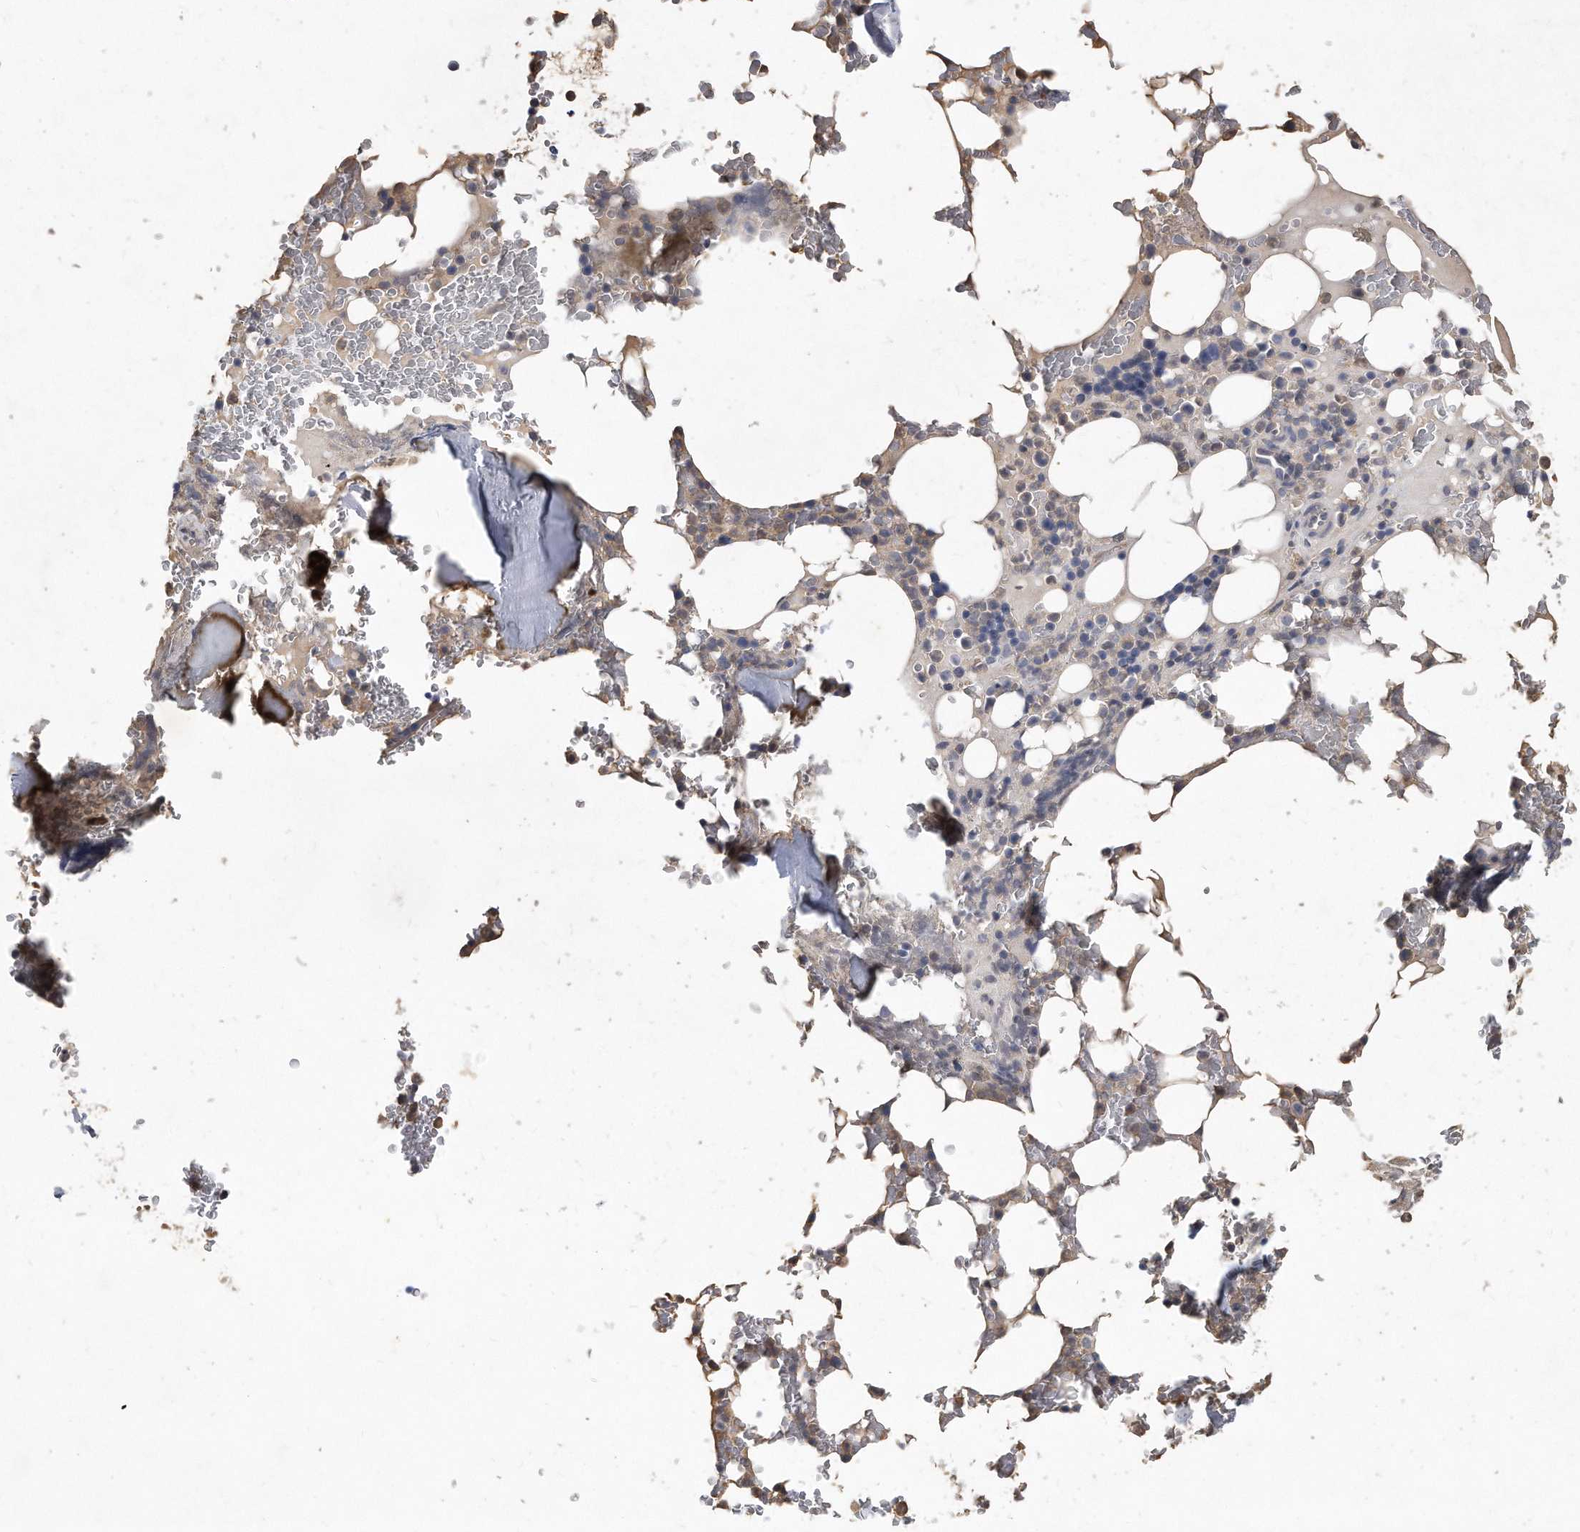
{"staining": {"intensity": "weak", "quantity": "25%-75%", "location": "cytoplasmic/membranous"}, "tissue": "bone marrow", "cell_type": "Hematopoietic cells", "image_type": "normal", "snomed": [{"axis": "morphology", "description": "Normal tissue, NOS"}, {"axis": "topography", "description": "Bone marrow"}], "caption": "A brown stain highlights weak cytoplasmic/membranous expression of a protein in hematopoietic cells of benign human bone marrow.", "gene": "HOMER3", "patient": {"sex": "male", "age": 58}}